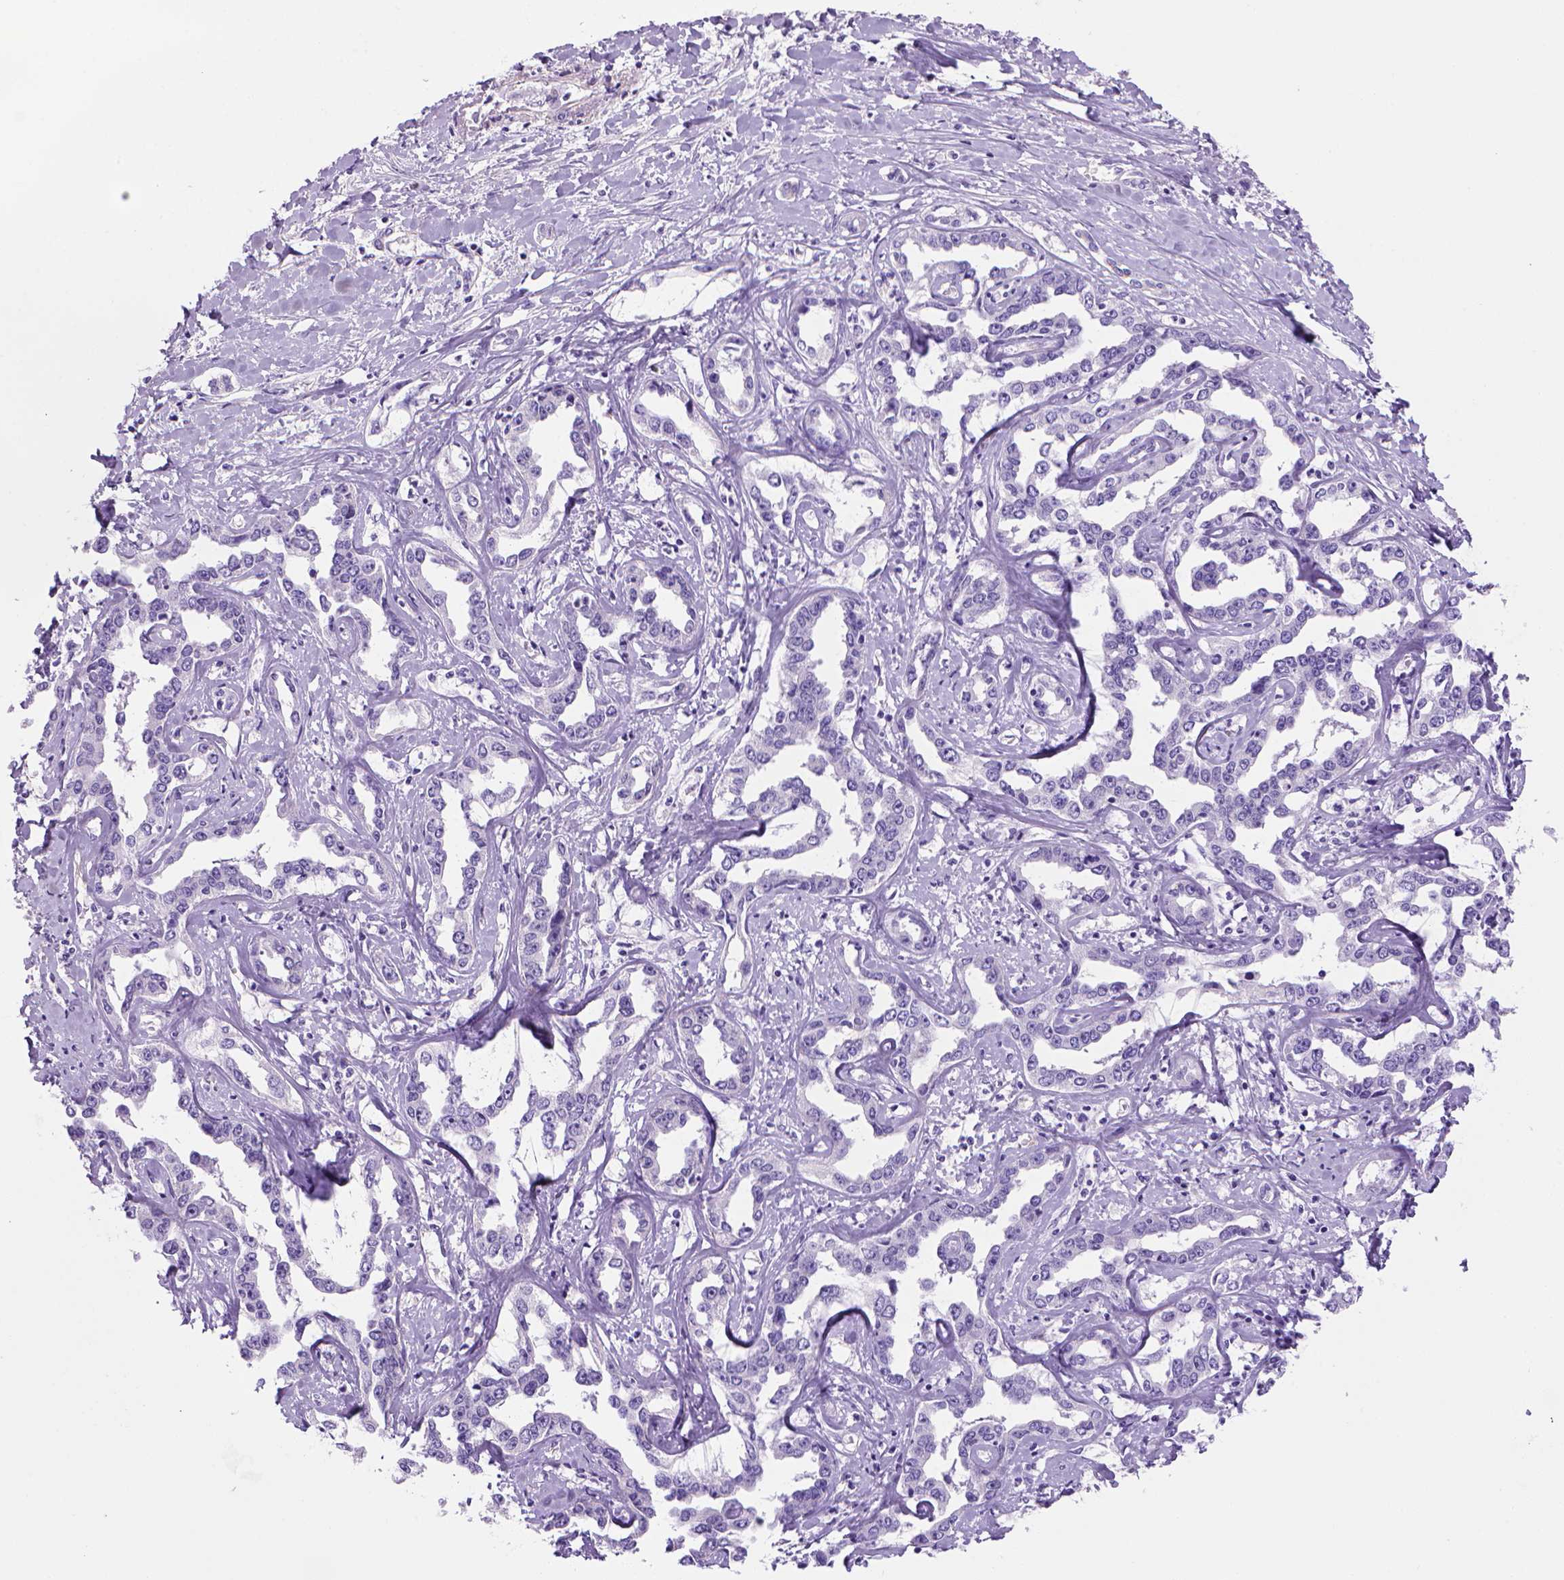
{"staining": {"intensity": "negative", "quantity": "none", "location": "none"}, "tissue": "liver cancer", "cell_type": "Tumor cells", "image_type": "cancer", "snomed": [{"axis": "morphology", "description": "Cholangiocarcinoma"}, {"axis": "topography", "description": "Liver"}], "caption": "The photomicrograph displays no staining of tumor cells in liver cancer (cholangiocarcinoma). (Brightfield microscopy of DAB (3,3'-diaminobenzidine) IHC at high magnification).", "gene": "ARHGEF33", "patient": {"sex": "male", "age": 59}}